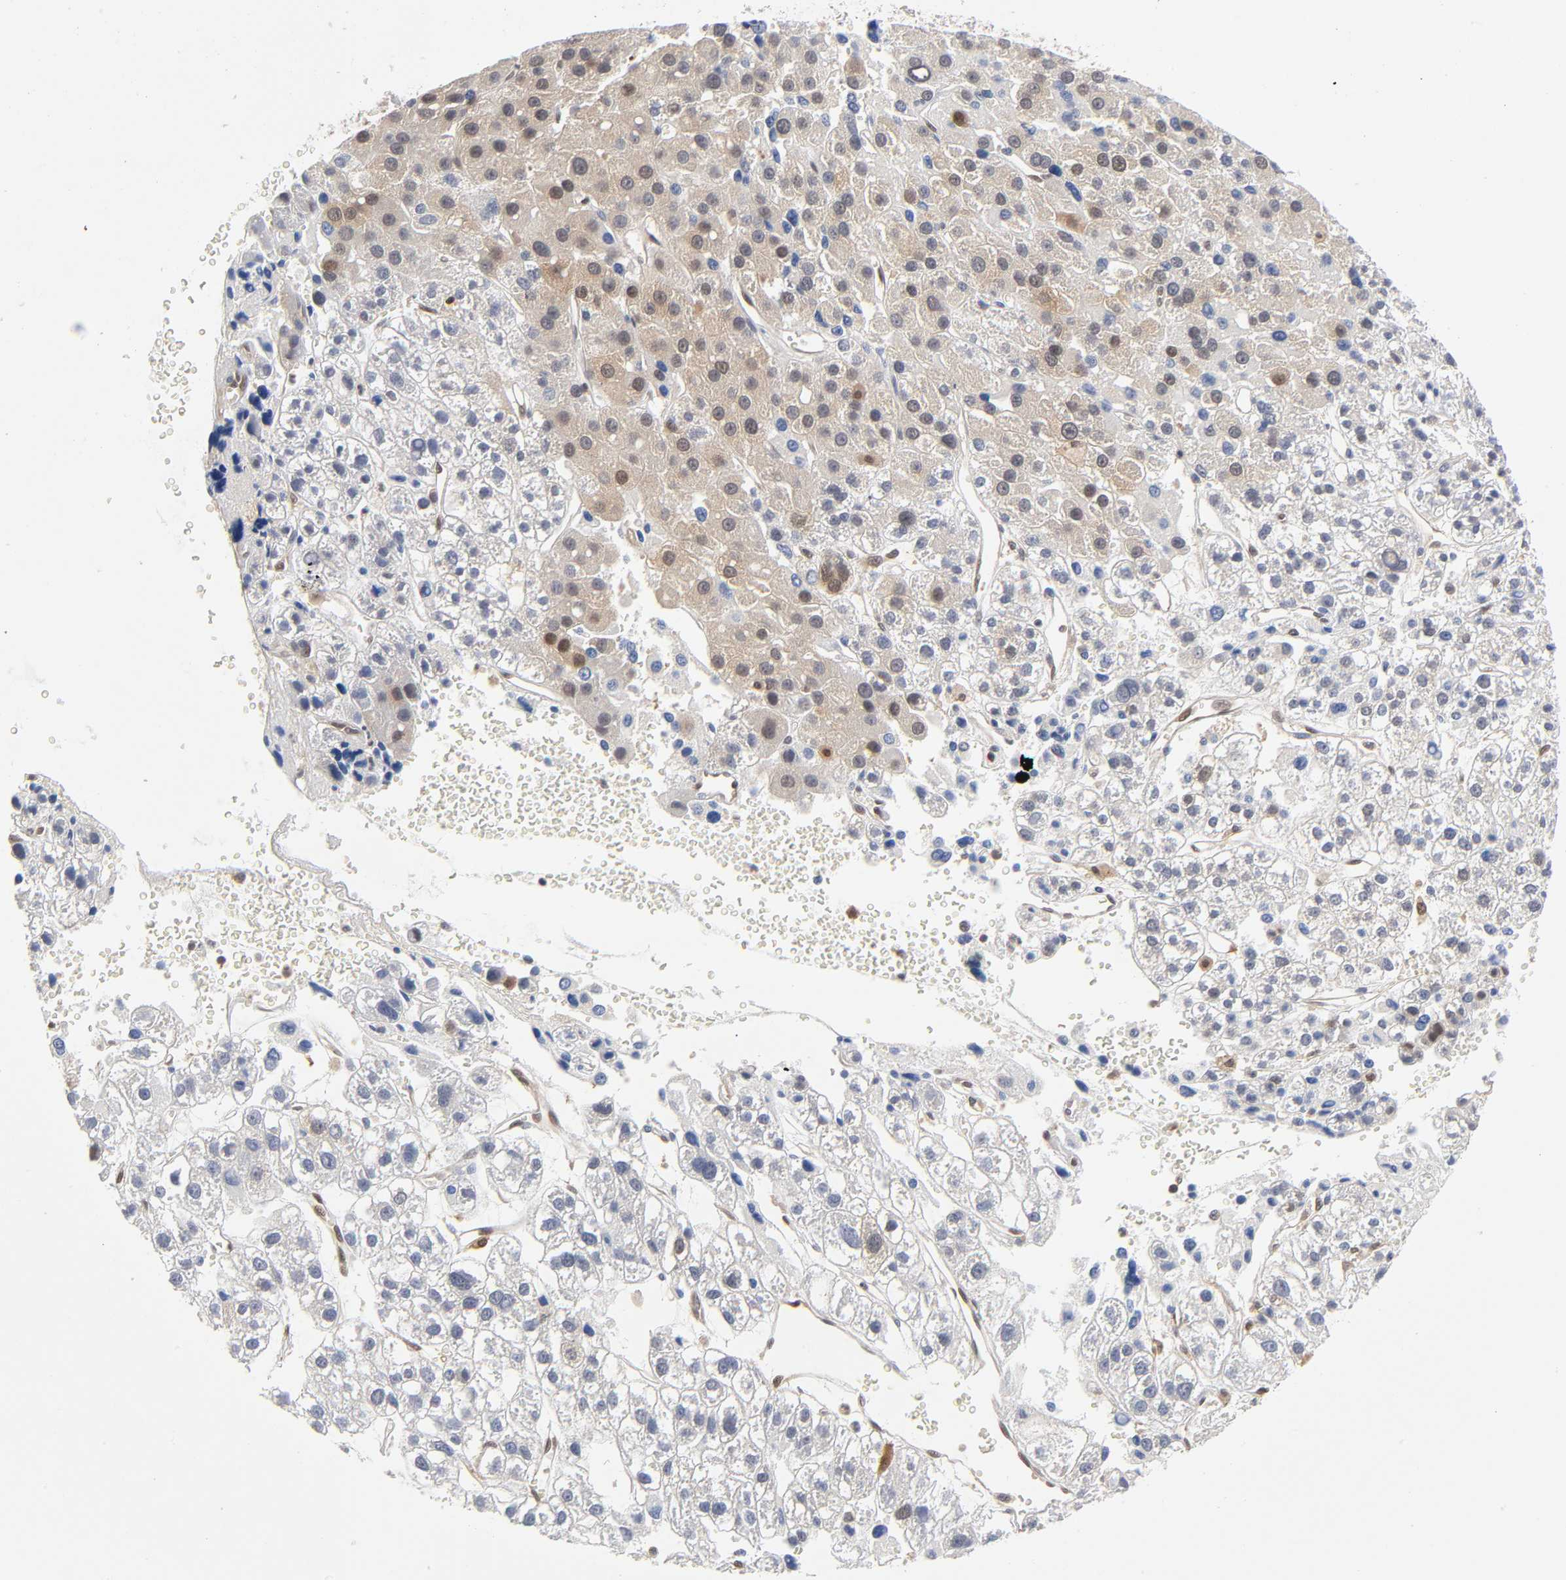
{"staining": {"intensity": "weak", "quantity": "25%-75%", "location": "cytoplasmic/membranous"}, "tissue": "liver cancer", "cell_type": "Tumor cells", "image_type": "cancer", "snomed": [{"axis": "morphology", "description": "Carcinoma, Hepatocellular, NOS"}, {"axis": "topography", "description": "Liver"}], "caption": "High-magnification brightfield microscopy of liver hepatocellular carcinoma stained with DAB (3,3'-diaminobenzidine) (brown) and counterstained with hematoxylin (blue). tumor cells exhibit weak cytoplasmic/membranous positivity is identified in approximately25%-75% of cells.", "gene": "DFFB", "patient": {"sex": "female", "age": 85}}